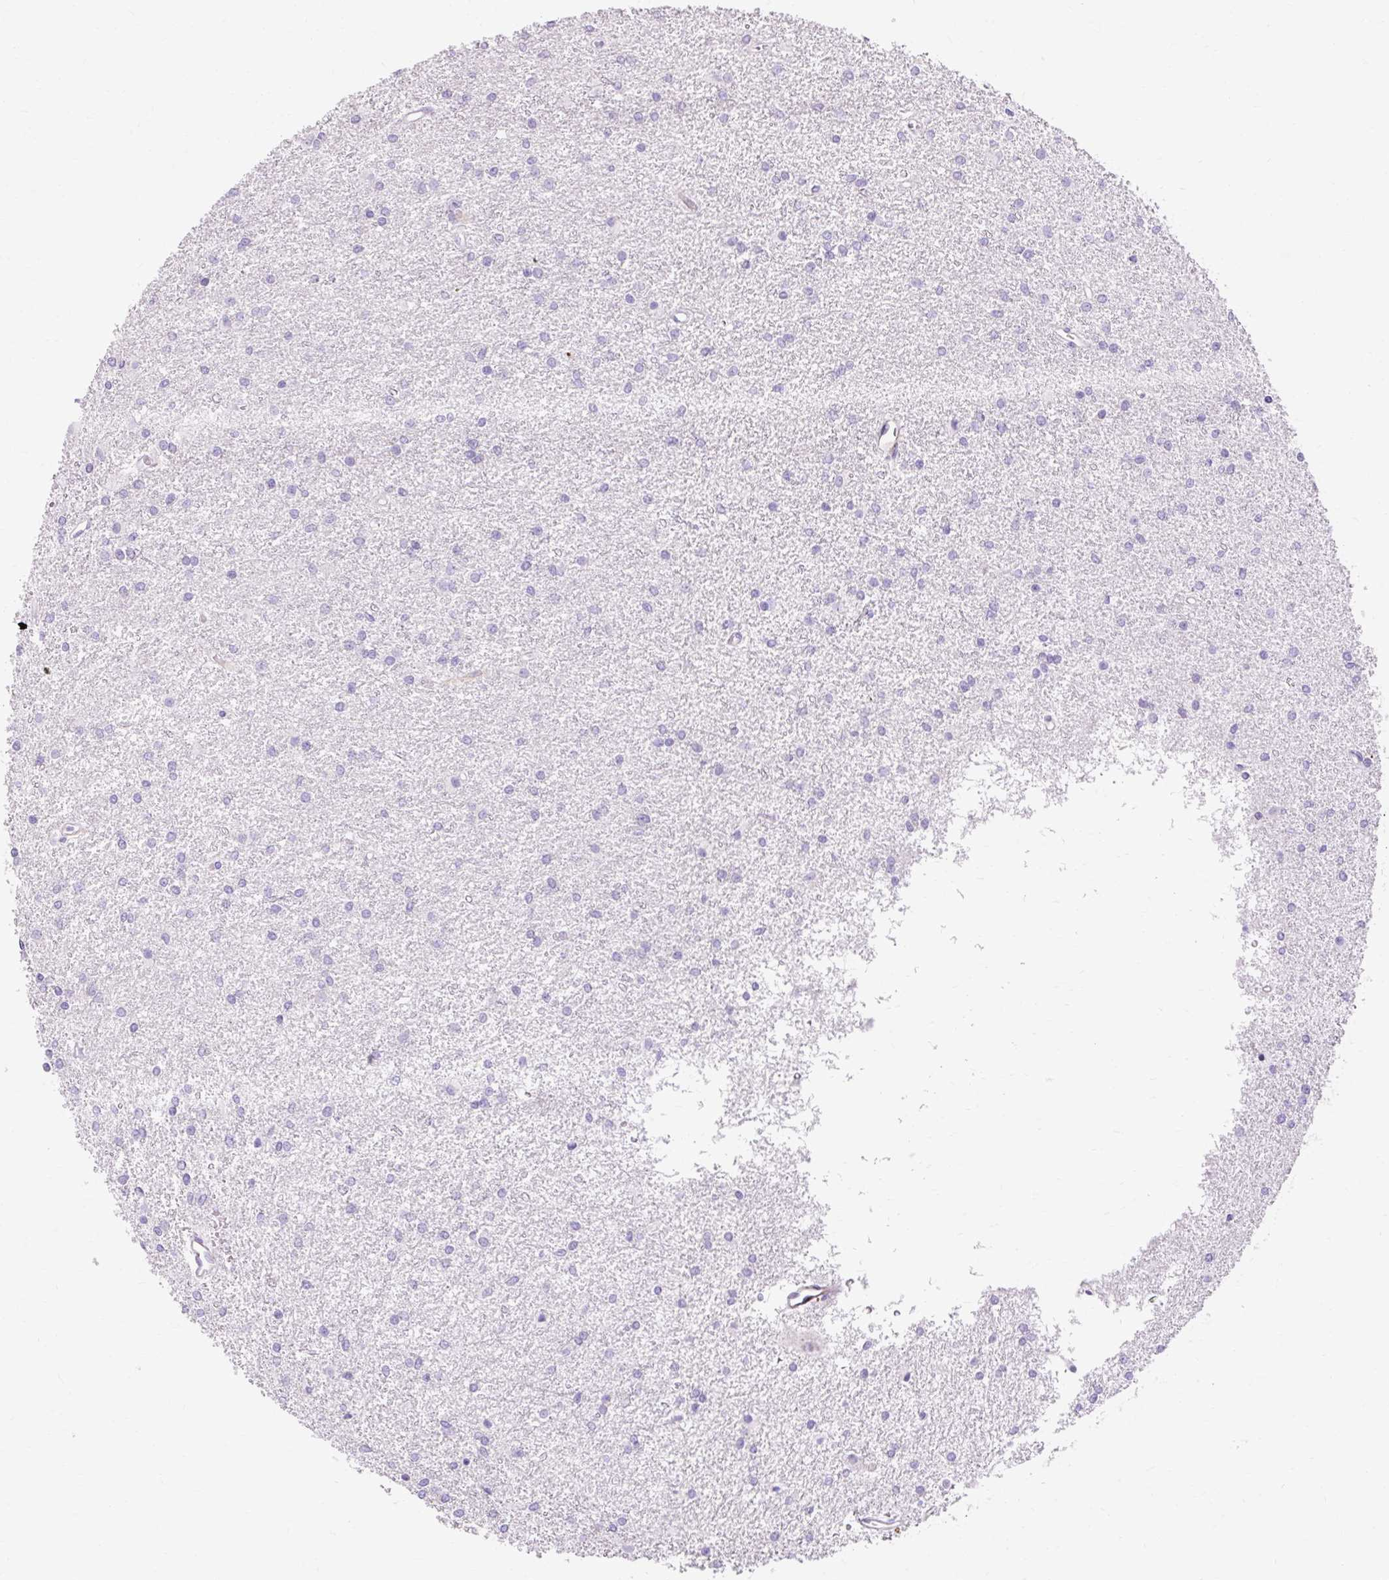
{"staining": {"intensity": "negative", "quantity": "none", "location": "none"}, "tissue": "glioma", "cell_type": "Tumor cells", "image_type": "cancer", "snomed": [{"axis": "morphology", "description": "Glioma, malignant, High grade"}, {"axis": "topography", "description": "Brain"}], "caption": "Immunohistochemical staining of malignant glioma (high-grade) exhibits no significant expression in tumor cells. (Brightfield microscopy of DAB (3,3'-diaminobenzidine) IHC at high magnification).", "gene": "CORO7-PAM16", "patient": {"sex": "female", "age": 50}}